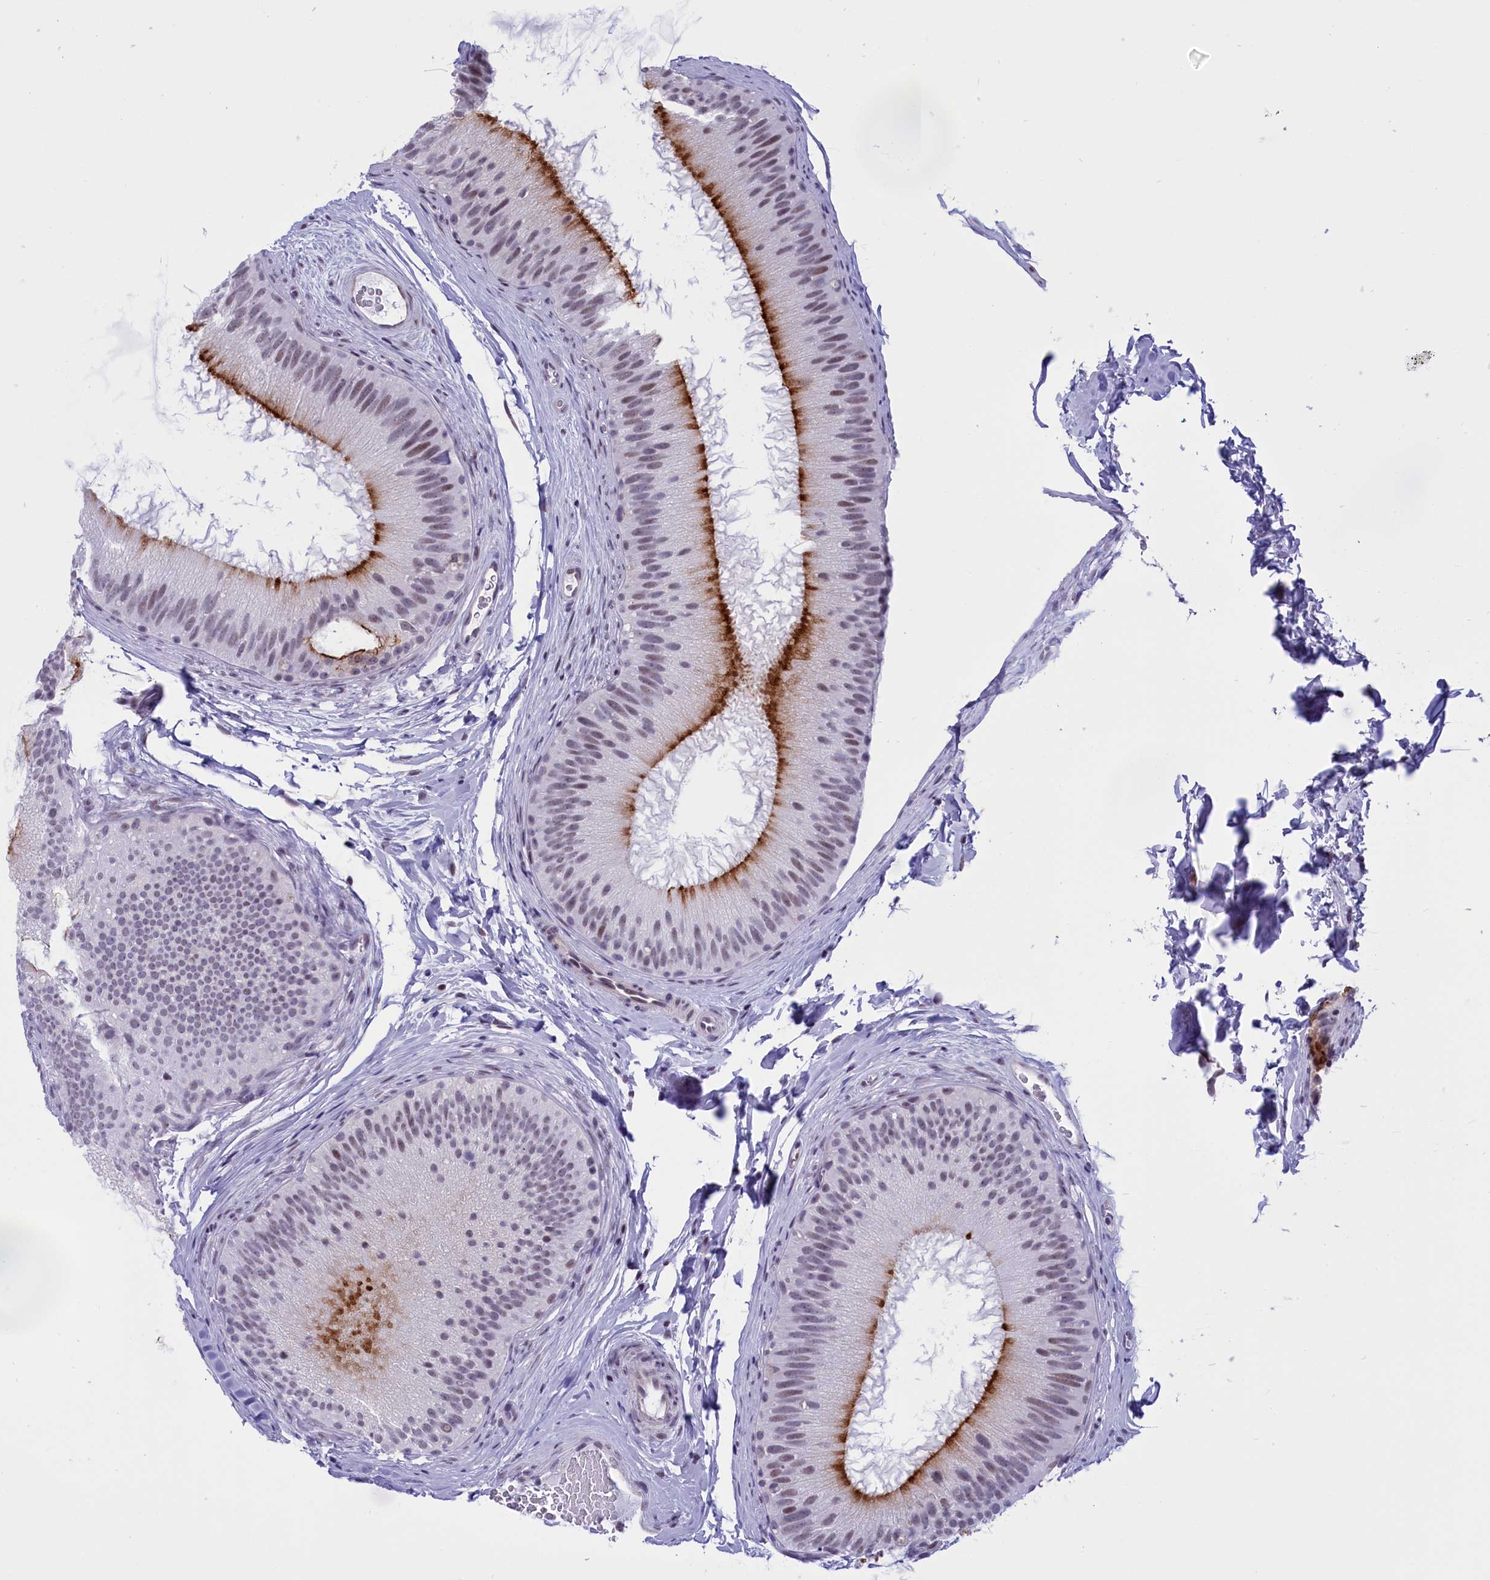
{"staining": {"intensity": "strong", "quantity": "25%-75%", "location": "cytoplasmic/membranous"}, "tissue": "epididymis", "cell_type": "Glandular cells", "image_type": "normal", "snomed": [{"axis": "morphology", "description": "Normal tissue, NOS"}, {"axis": "topography", "description": "Epididymis"}], "caption": "Protein staining of benign epididymis reveals strong cytoplasmic/membranous positivity in about 25%-75% of glandular cells.", "gene": "SPIRE2", "patient": {"sex": "male", "age": 45}}